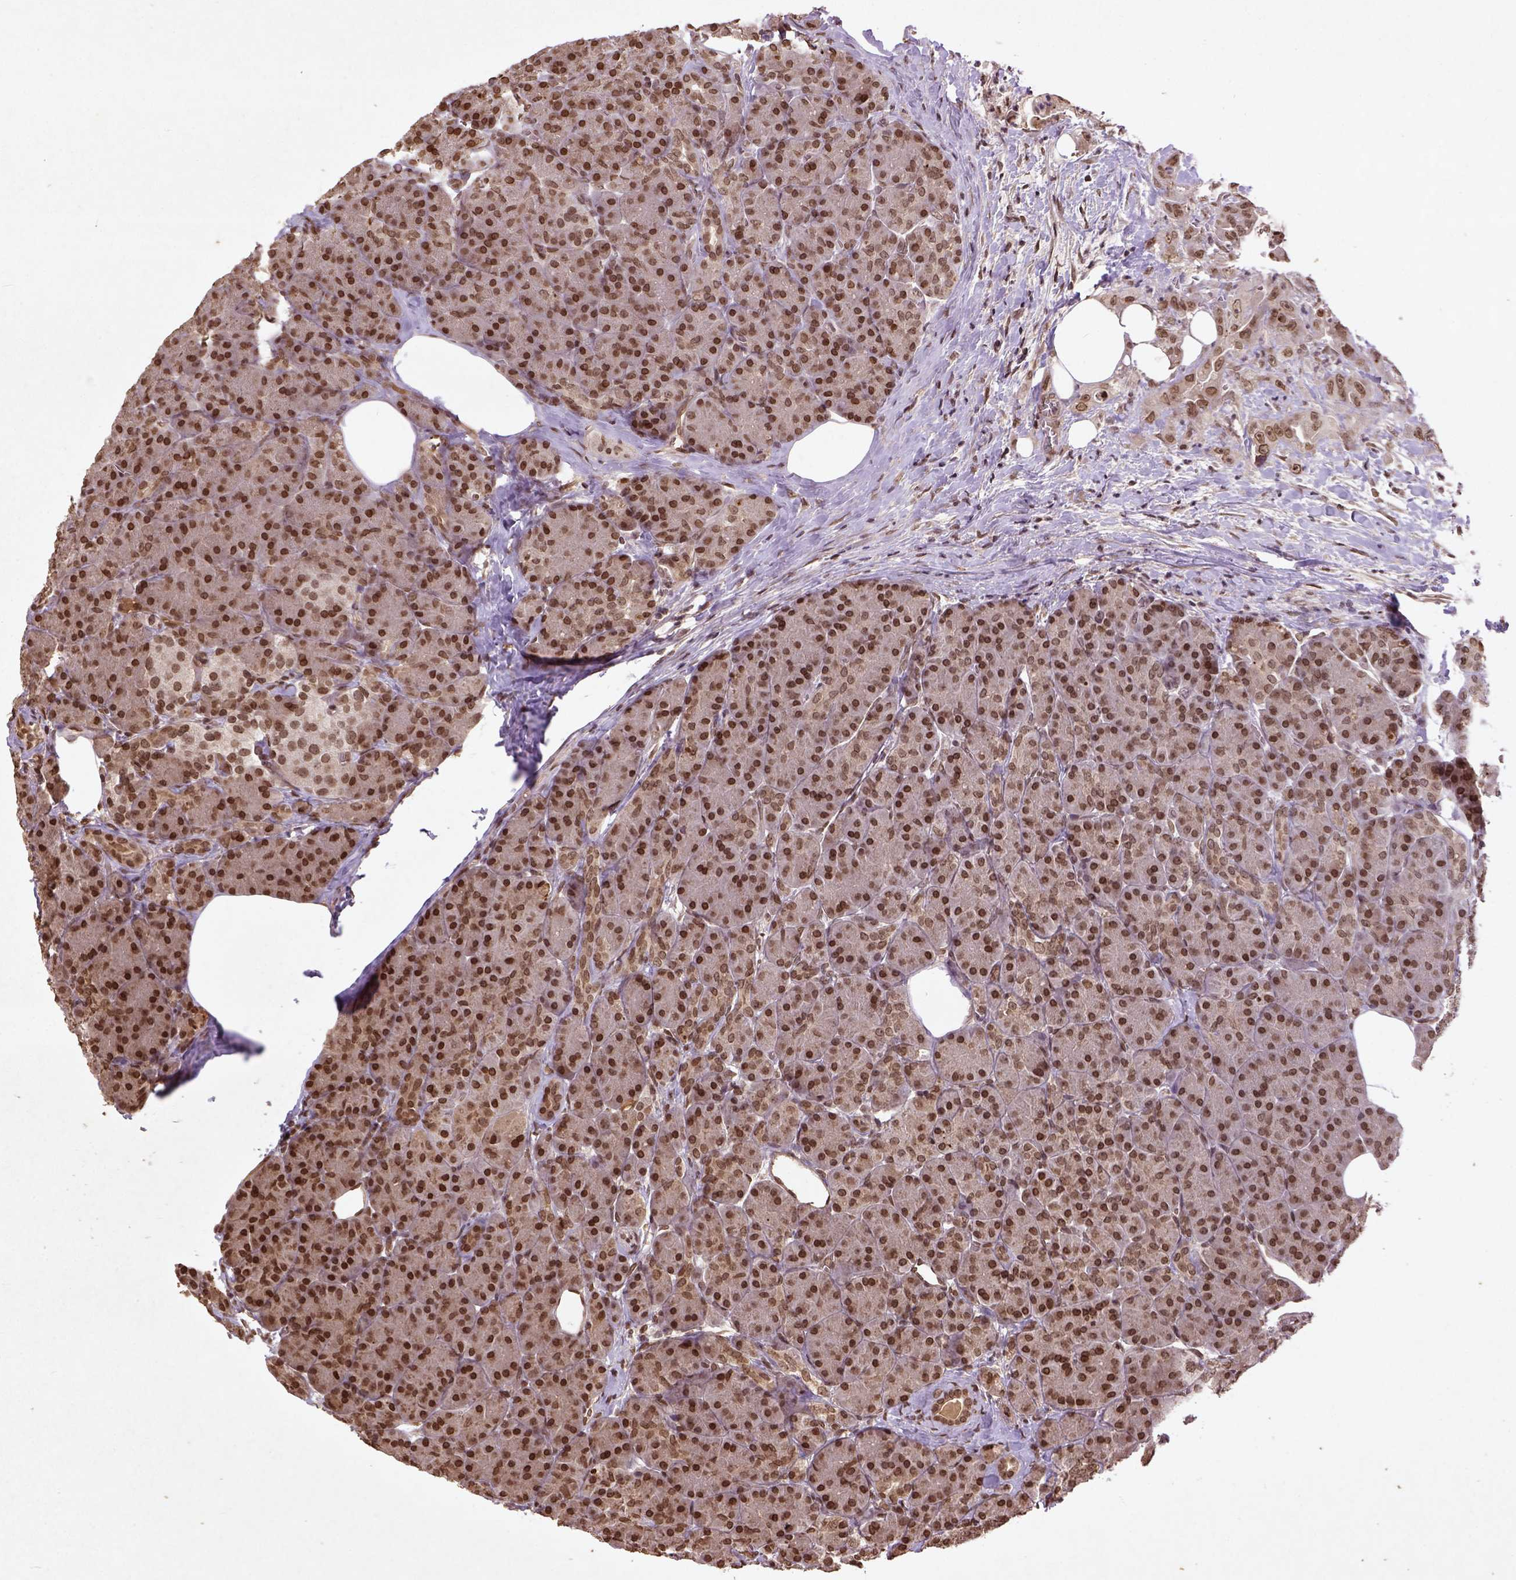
{"staining": {"intensity": "moderate", "quantity": ">75%", "location": "nuclear"}, "tissue": "pancreas", "cell_type": "Exocrine glandular cells", "image_type": "normal", "snomed": [{"axis": "morphology", "description": "Normal tissue, NOS"}, {"axis": "topography", "description": "Pancreas"}], "caption": "The micrograph reveals immunohistochemical staining of normal pancreas. There is moderate nuclear positivity is appreciated in about >75% of exocrine glandular cells. Immunohistochemistry (ihc) stains the protein of interest in brown and the nuclei are stained blue.", "gene": "BANF1", "patient": {"sex": "male", "age": 57}}